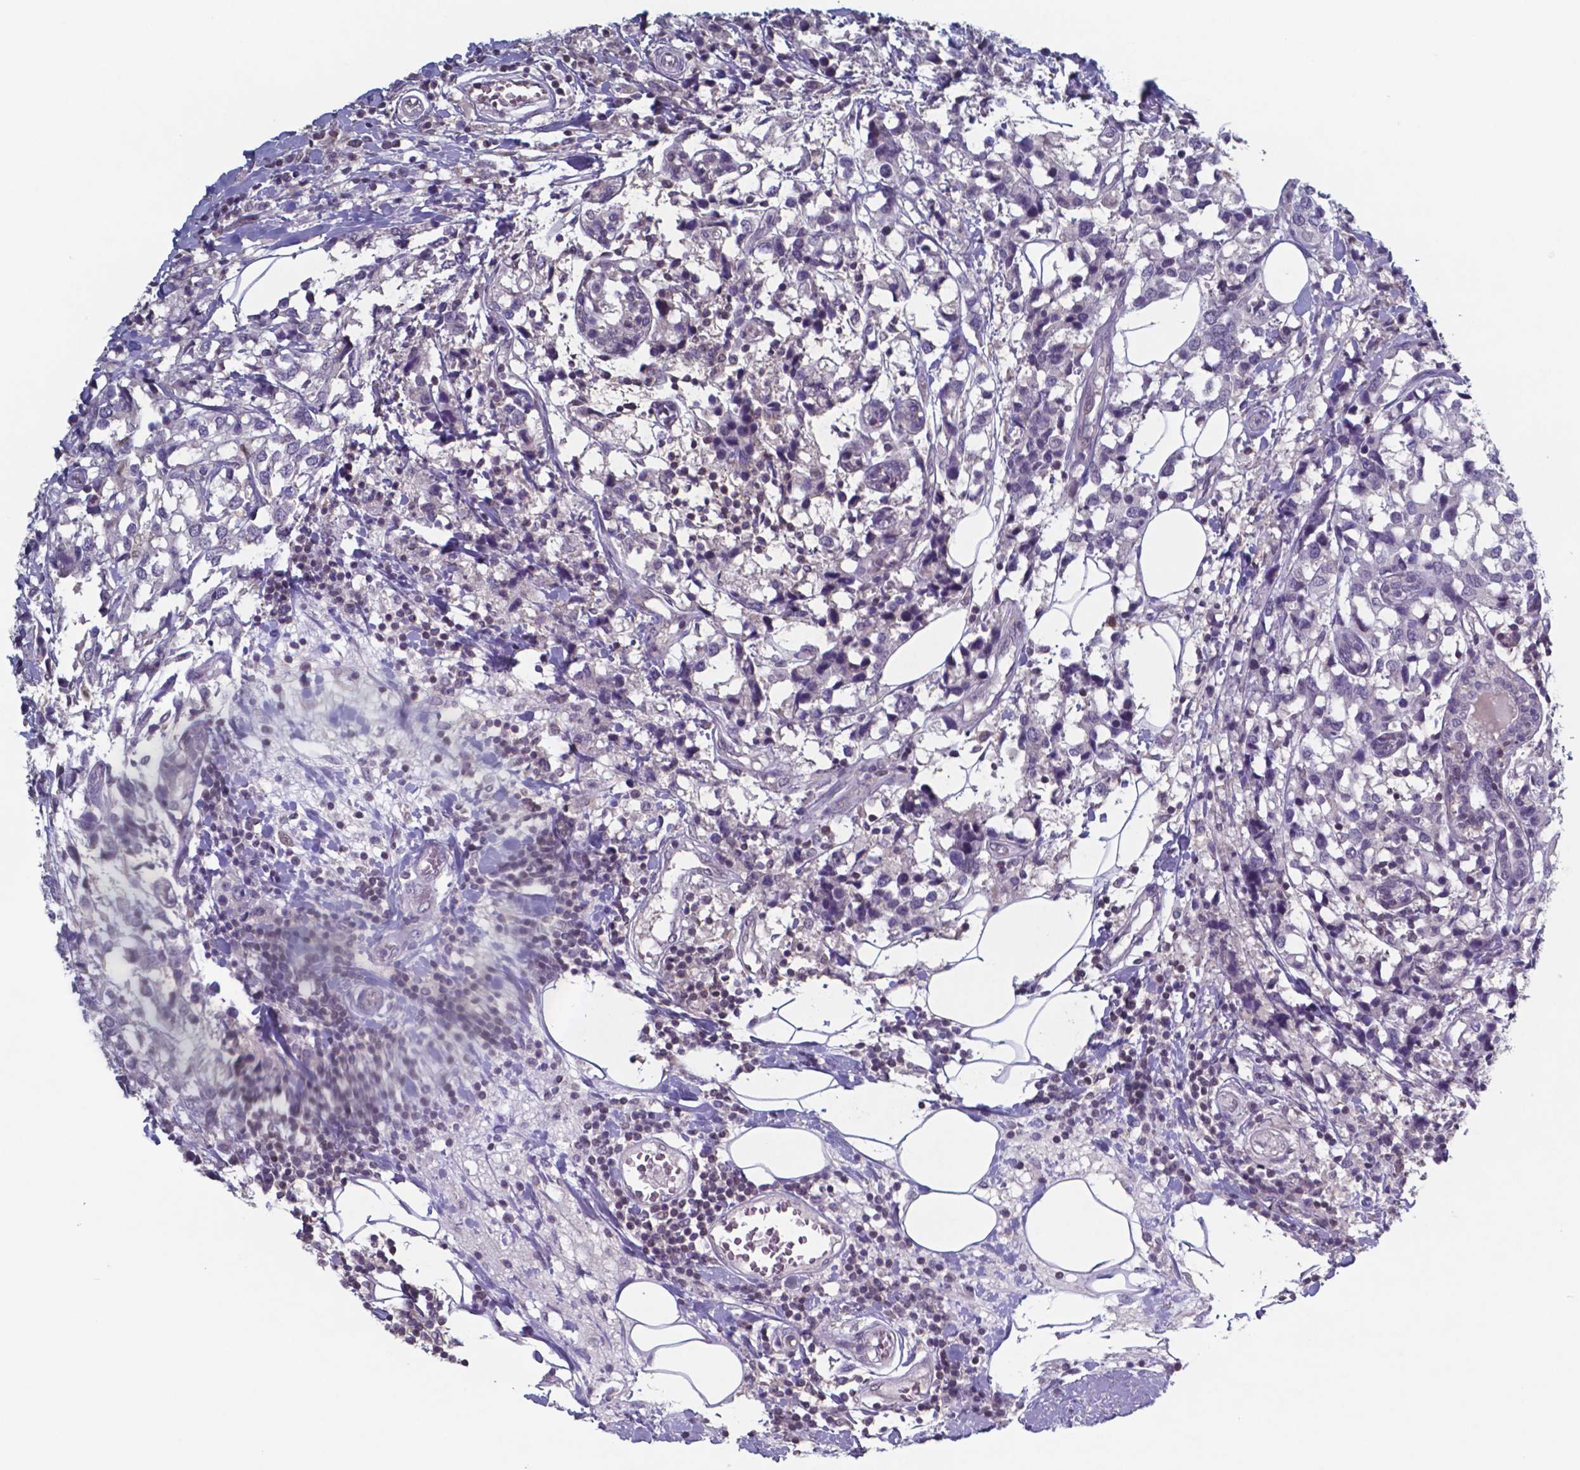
{"staining": {"intensity": "negative", "quantity": "none", "location": "none"}, "tissue": "breast cancer", "cell_type": "Tumor cells", "image_type": "cancer", "snomed": [{"axis": "morphology", "description": "Lobular carcinoma"}, {"axis": "topography", "description": "Breast"}], "caption": "Immunohistochemistry (IHC) photomicrograph of human breast cancer (lobular carcinoma) stained for a protein (brown), which displays no staining in tumor cells.", "gene": "TDP2", "patient": {"sex": "female", "age": 59}}